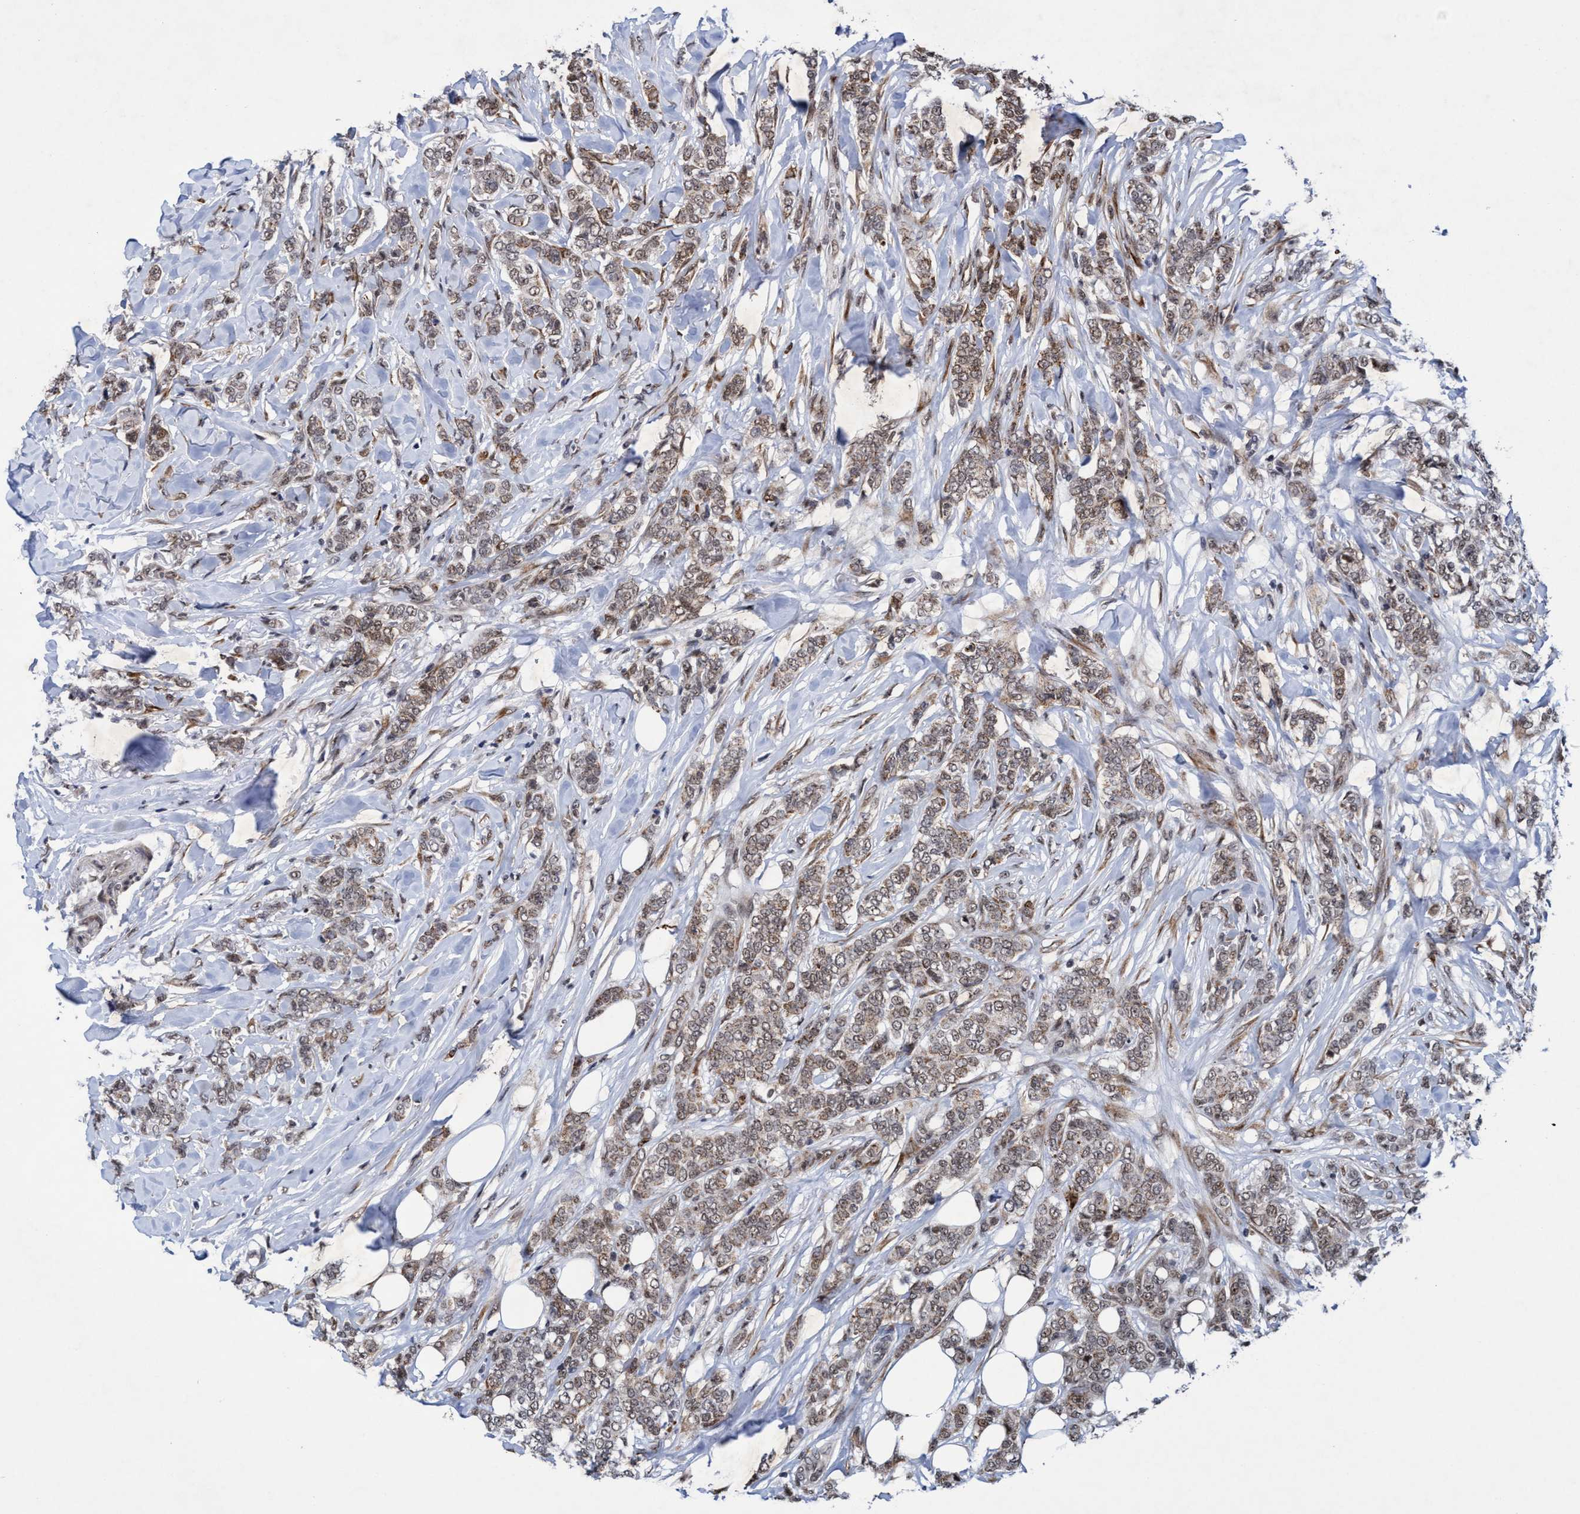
{"staining": {"intensity": "weak", "quantity": ">75%", "location": "cytoplasmic/membranous,nuclear"}, "tissue": "breast cancer", "cell_type": "Tumor cells", "image_type": "cancer", "snomed": [{"axis": "morphology", "description": "Lobular carcinoma"}, {"axis": "topography", "description": "Skin"}, {"axis": "topography", "description": "Breast"}], "caption": "Human breast lobular carcinoma stained with a brown dye demonstrates weak cytoplasmic/membranous and nuclear positive expression in approximately >75% of tumor cells.", "gene": "GLT6D1", "patient": {"sex": "female", "age": 46}}